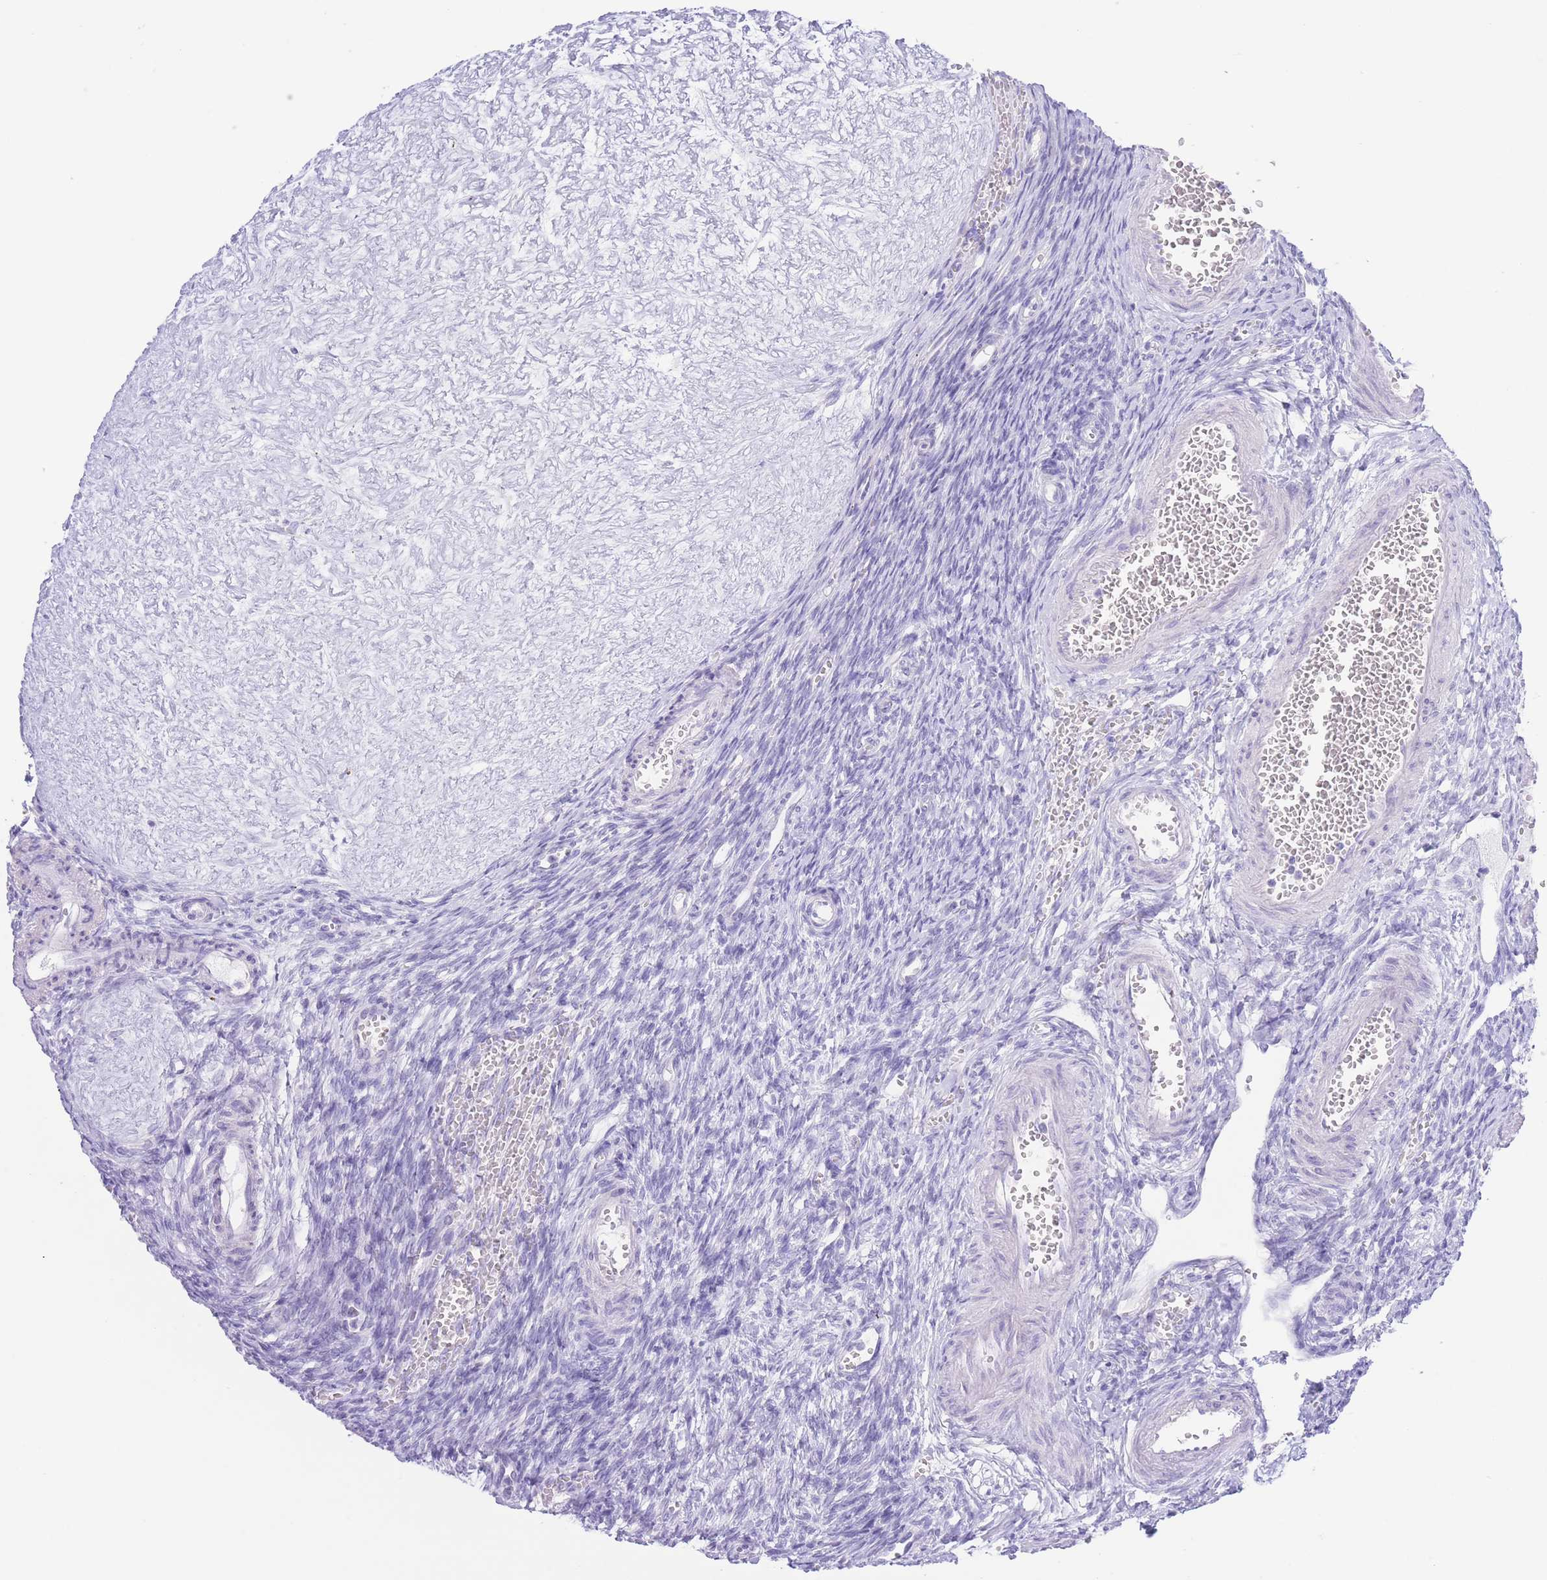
{"staining": {"intensity": "negative", "quantity": "none", "location": "none"}, "tissue": "ovary", "cell_type": "Follicle cells", "image_type": "normal", "snomed": [{"axis": "morphology", "description": "Normal tissue, NOS"}, {"axis": "topography", "description": "Ovary"}], "caption": "The IHC image has no significant staining in follicle cells of ovary.", "gene": "PKLR", "patient": {"sex": "female", "age": 39}}